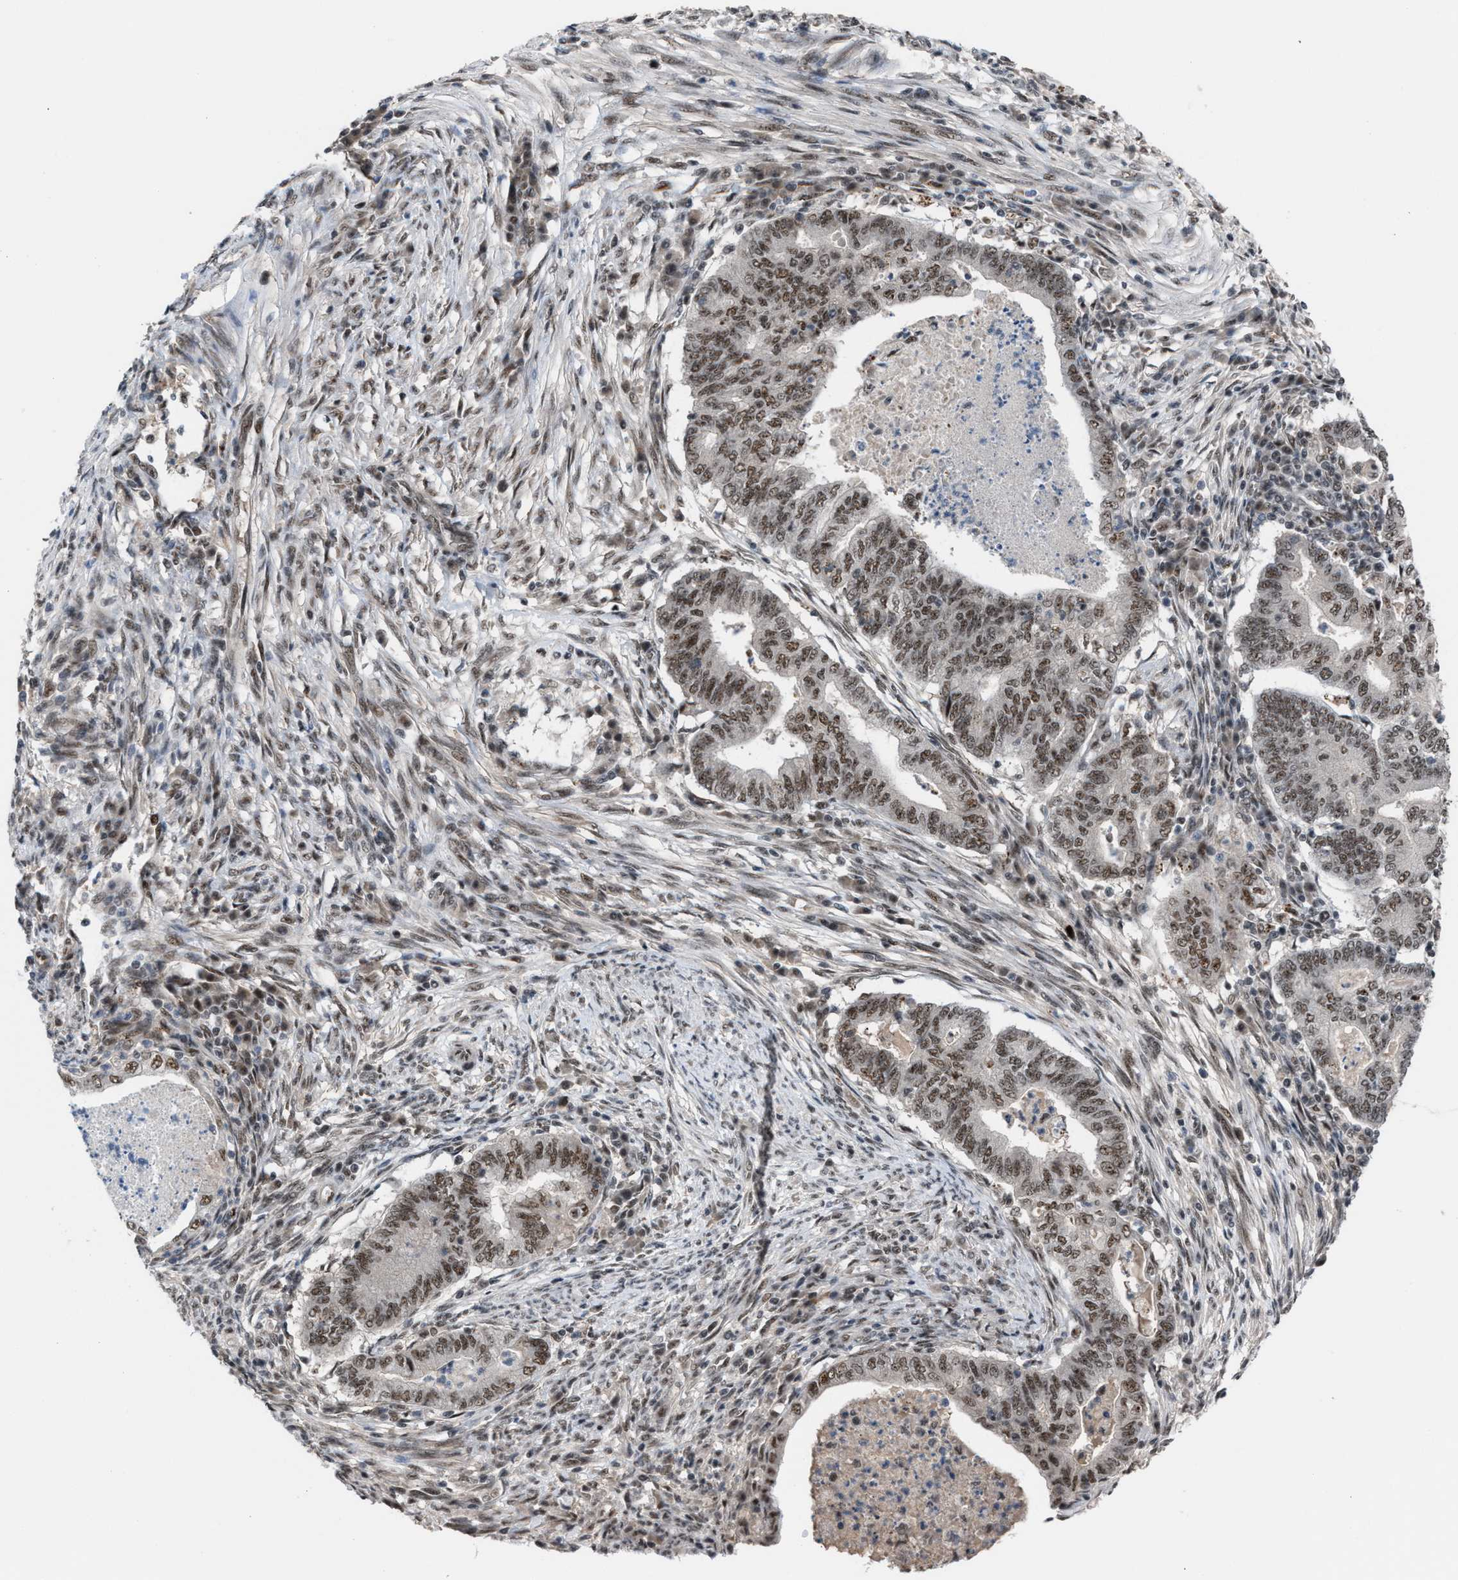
{"staining": {"intensity": "moderate", "quantity": ">75%", "location": "nuclear"}, "tissue": "endometrial cancer", "cell_type": "Tumor cells", "image_type": "cancer", "snomed": [{"axis": "morphology", "description": "Polyp, NOS"}, {"axis": "morphology", "description": "Adenocarcinoma, NOS"}, {"axis": "morphology", "description": "Adenoma, NOS"}, {"axis": "topography", "description": "Endometrium"}], "caption": "Immunohistochemistry (IHC) micrograph of human endometrial polyp stained for a protein (brown), which shows medium levels of moderate nuclear positivity in approximately >75% of tumor cells.", "gene": "PRPF4", "patient": {"sex": "female", "age": 79}}